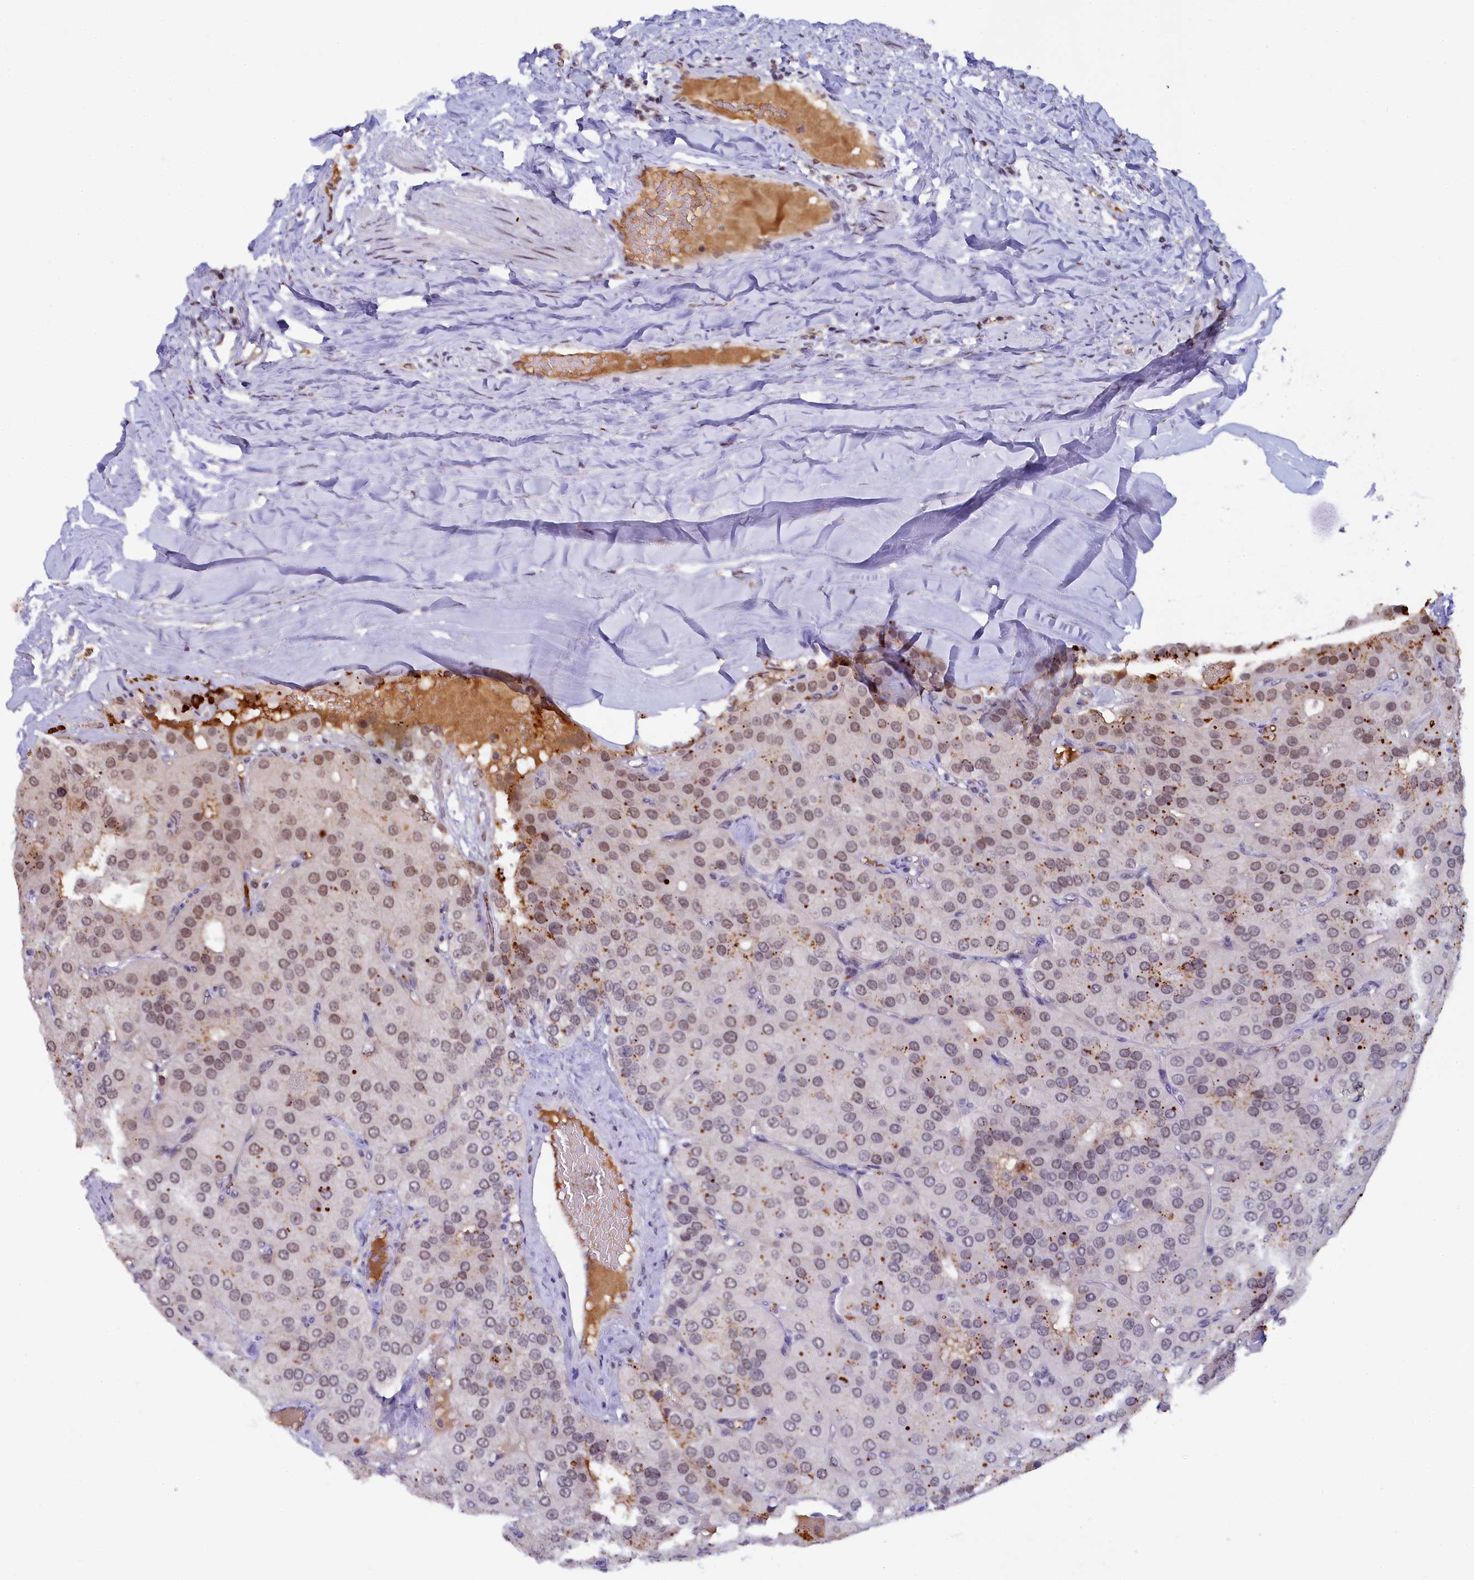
{"staining": {"intensity": "moderate", "quantity": "25%-75%", "location": "nuclear"}, "tissue": "parathyroid gland", "cell_type": "Glandular cells", "image_type": "normal", "snomed": [{"axis": "morphology", "description": "Normal tissue, NOS"}, {"axis": "morphology", "description": "Adenoma, NOS"}, {"axis": "topography", "description": "Parathyroid gland"}], "caption": "A brown stain highlights moderate nuclear staining of a protein in glandular cells of normal human parathyroid gland. Nuclei are stained in blue.", "gene": "INTS14", "patient": {"sex": "female", "age": 86}}